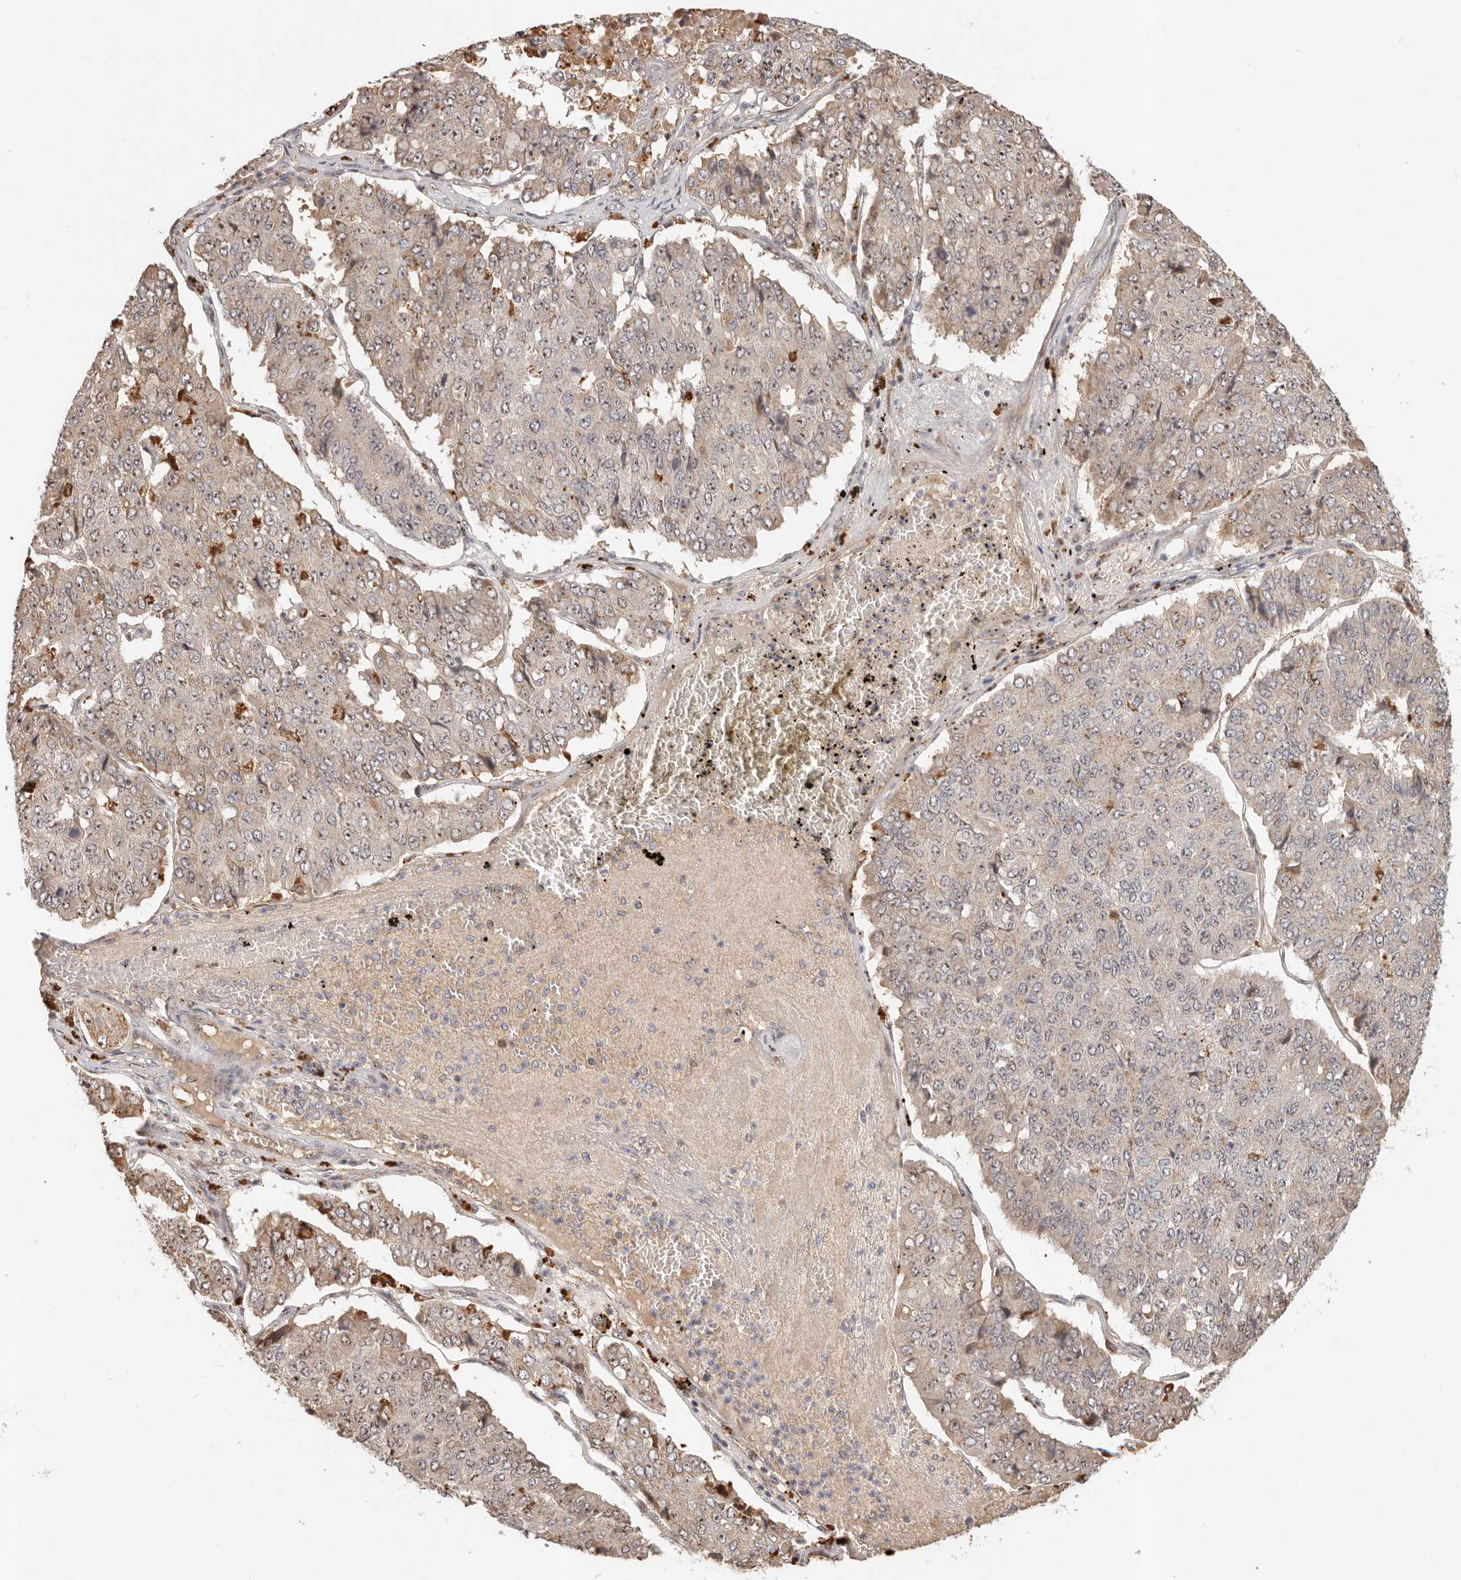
{"staining": {"intensity": "weak", "quantity": "25%-75%", "location": "cytoplasmic/membranous,nuclear"}, "tissue": "pancreatic cancer", "cell_type": "Tumor cells", "image_type": "cancer", "snomed": [{"axis": "morphology", "description": "Adenocarcinoma, NOS"}, {"axis": "topography", "description": "Pancreas"}], "caption": "IHC of pancreatic cancer exhibits low levels of weak cytoplasmic/membranous and nuclear staining in about 25%-75% of tumor cells. Using DAB (3,3'-diaminobenzidine) (brown) and hematoxylin (blue) stains, captured at high magnification using brightfield microscopy.", "gene": "ZRANB1", "patient": {"sex": "male", "age": 50}}